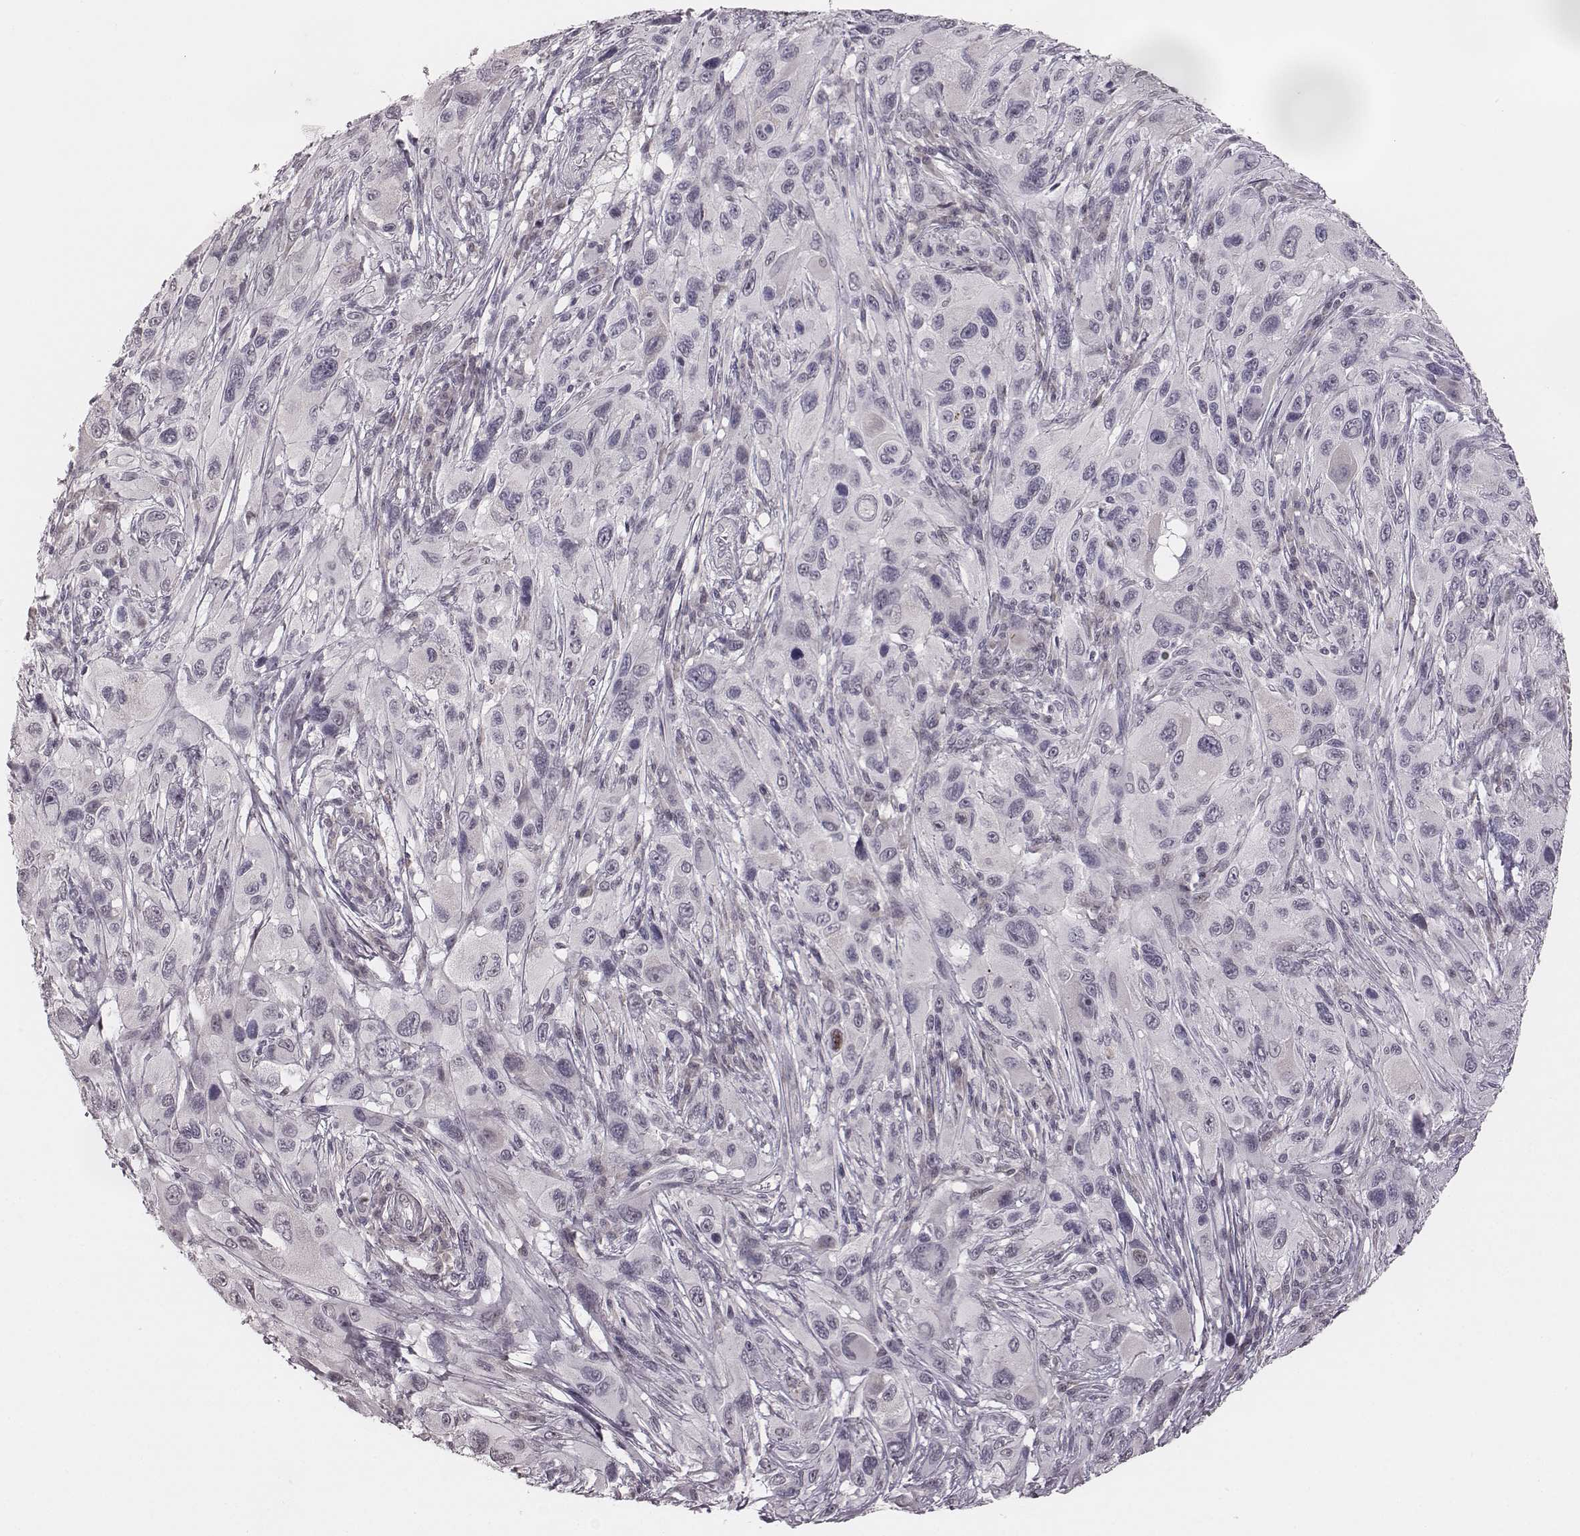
{"staining": {"intensity": "negative", "quantity": "none", "location": "none"}, "tissue": "melanoma", "cell_type": "Tumor cells", "image_type": "cancer", "snomed": [{"axis": "morphology", "description": "Malignant melanoma, NOS"}, {"axis": "topography", "description": "Skin"}], "caption": "Tumor cells show no significant protein expression in malignant melanoma.", "gene": "RPGRIP1", "patient": {"sex": "male", "age": 53}}